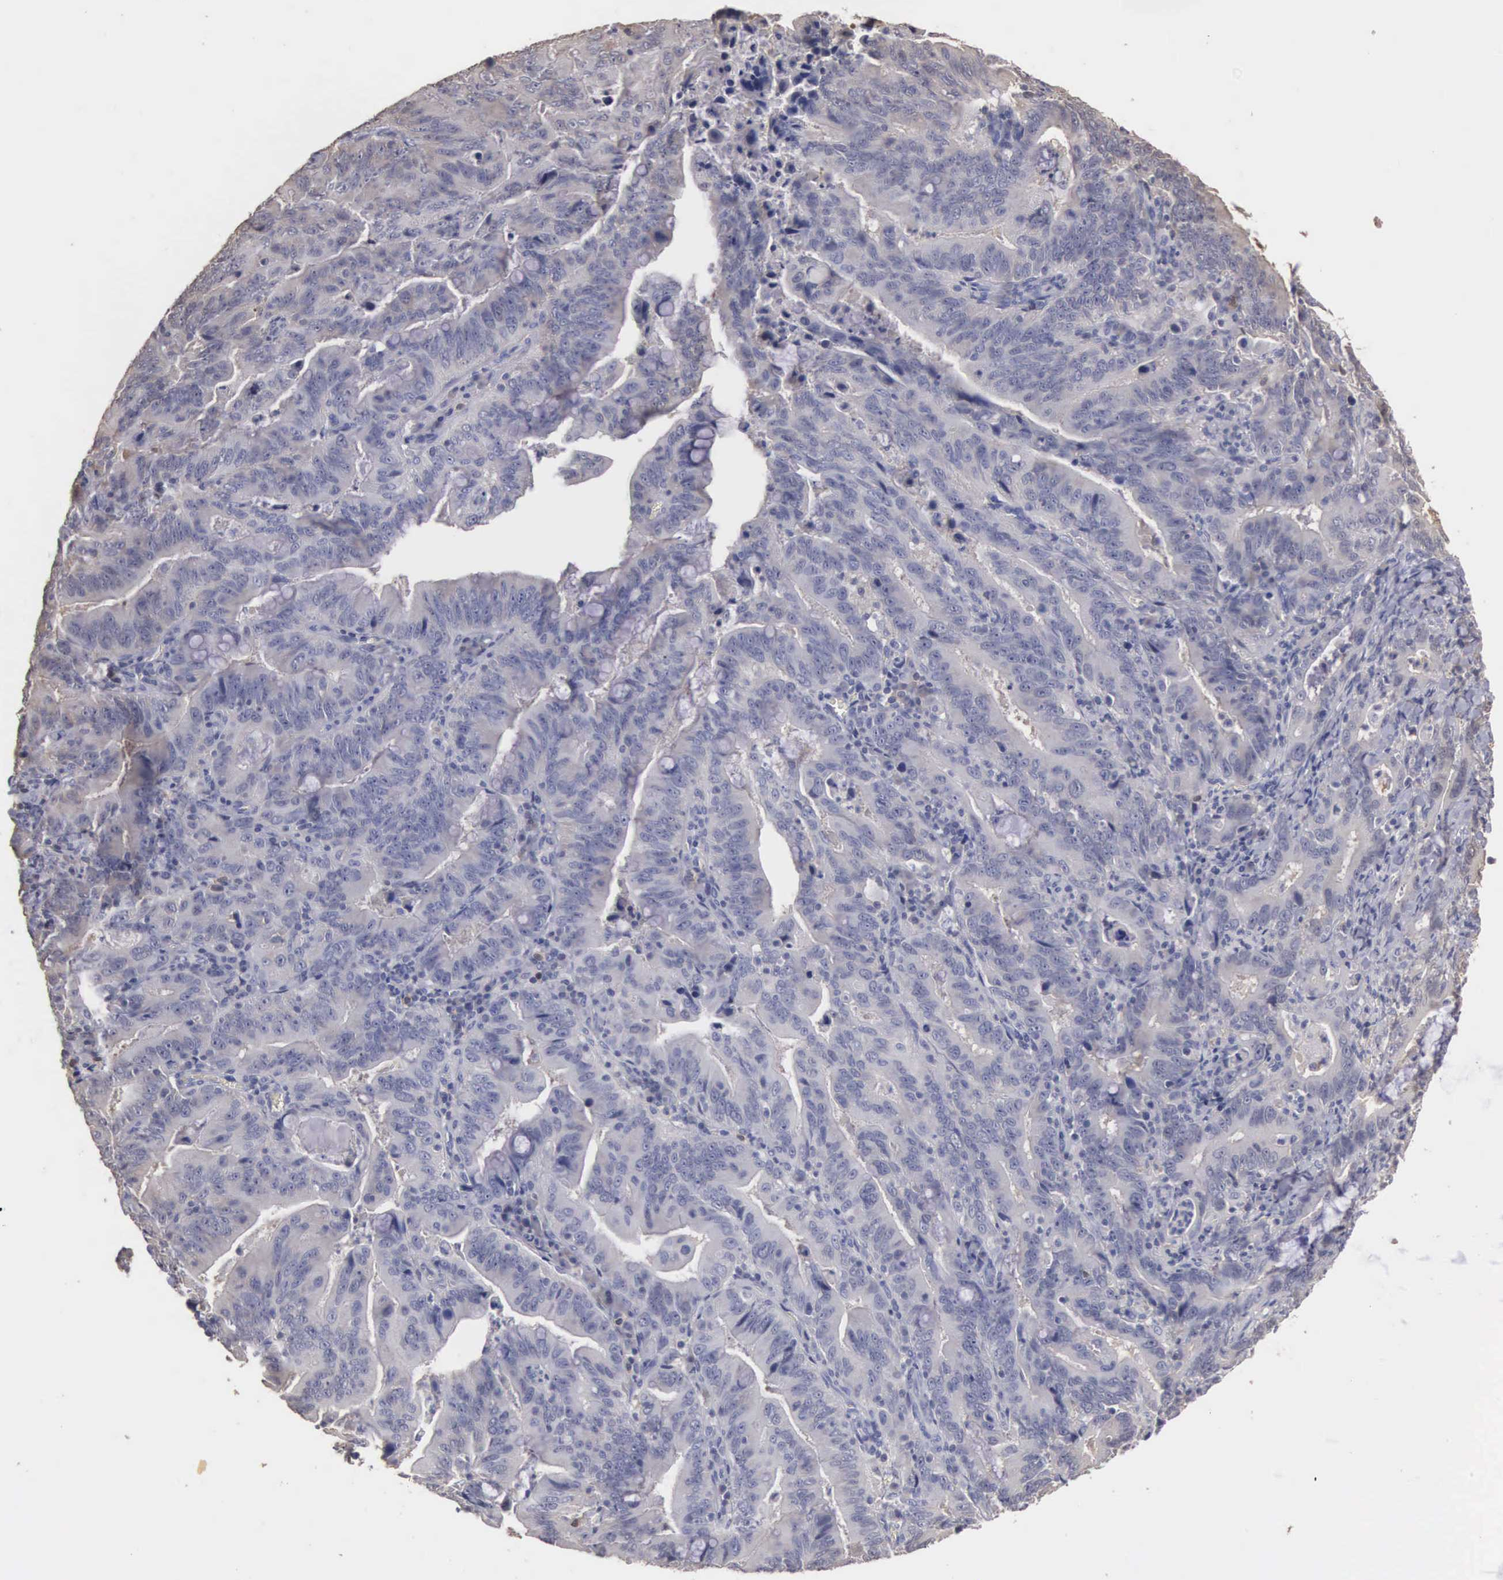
{"staining": {"intensity": "negative", "quantity": "none", "location": "none"}, "tissue": "stomach cancer", "cell_type": "Tumor cells", "image_type": "cancer", "snomed": [{"axis": "morphology", "description": "Adenocarcinoma, NOS"}, {"axis": "topography", "description": "Stomach, upper"}], "caption": "Tumor cells are negative for protein expression in human stomach cancer (adenocarcinoma).", "gene": "ENO3", "patient": {"sex": "male", "age": 63}}